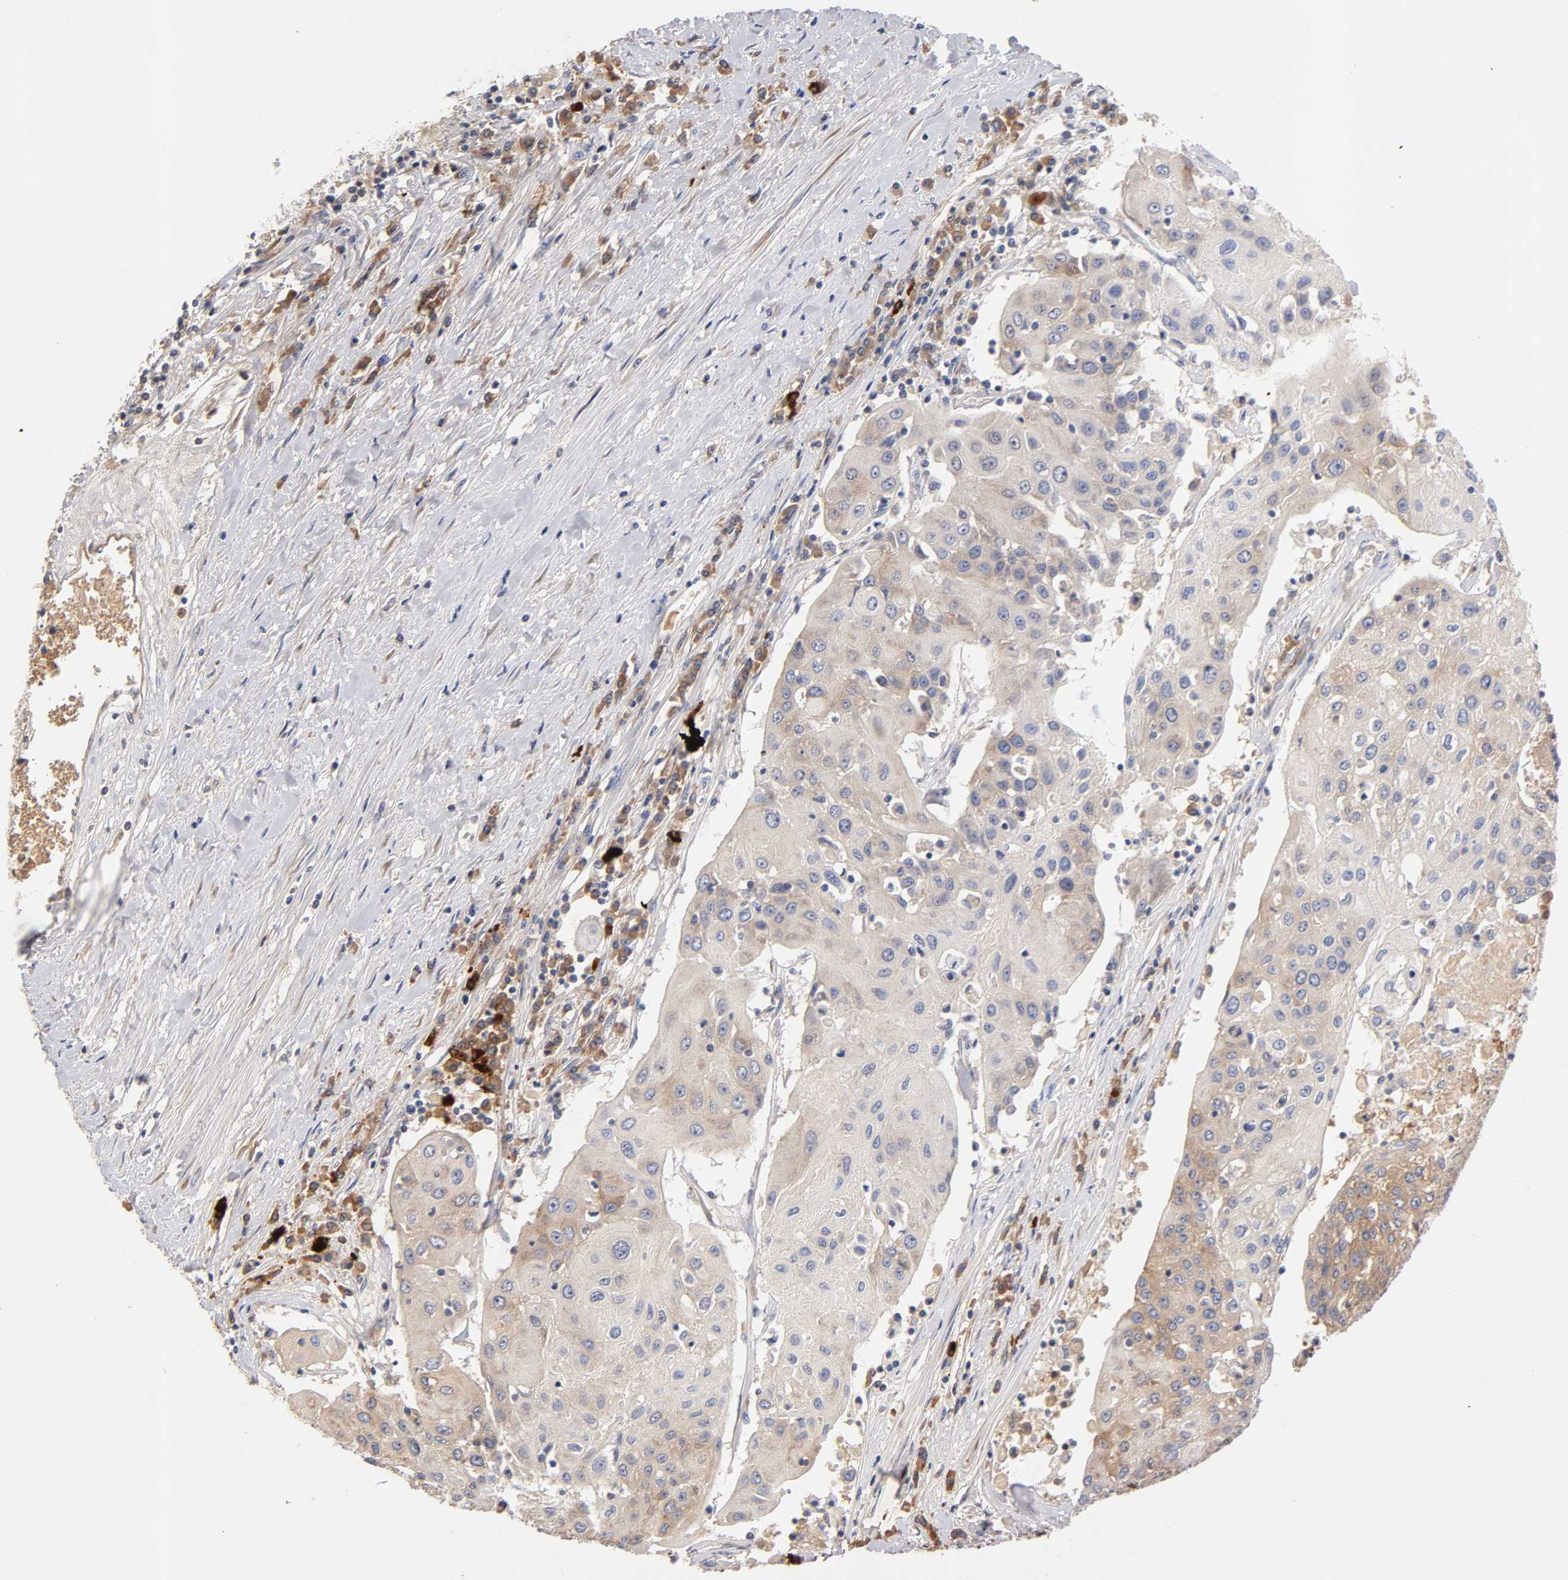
{"staining": {"intensity": "weak", "quantity": ">75%", "location": "cytoplasmic/membranous"}, "tissue": "urothelial cancer", "cell_type": "Tumor cells", "image_type": "cancer", "snomed": [{"axis": "morphology", "description": "Urothelial carcinoma, High grade"}, {"axis": "topography", "description": "Urinary bladder"}], "caption": "Urothelial cancer tissue demonstrates weak cytoplasmic/membranous expression in approximately >75% of tumor cells, visualized by immunohistochemistry.", "gene": "RPS29", "patient": {"sex": "female", "age": 85}}